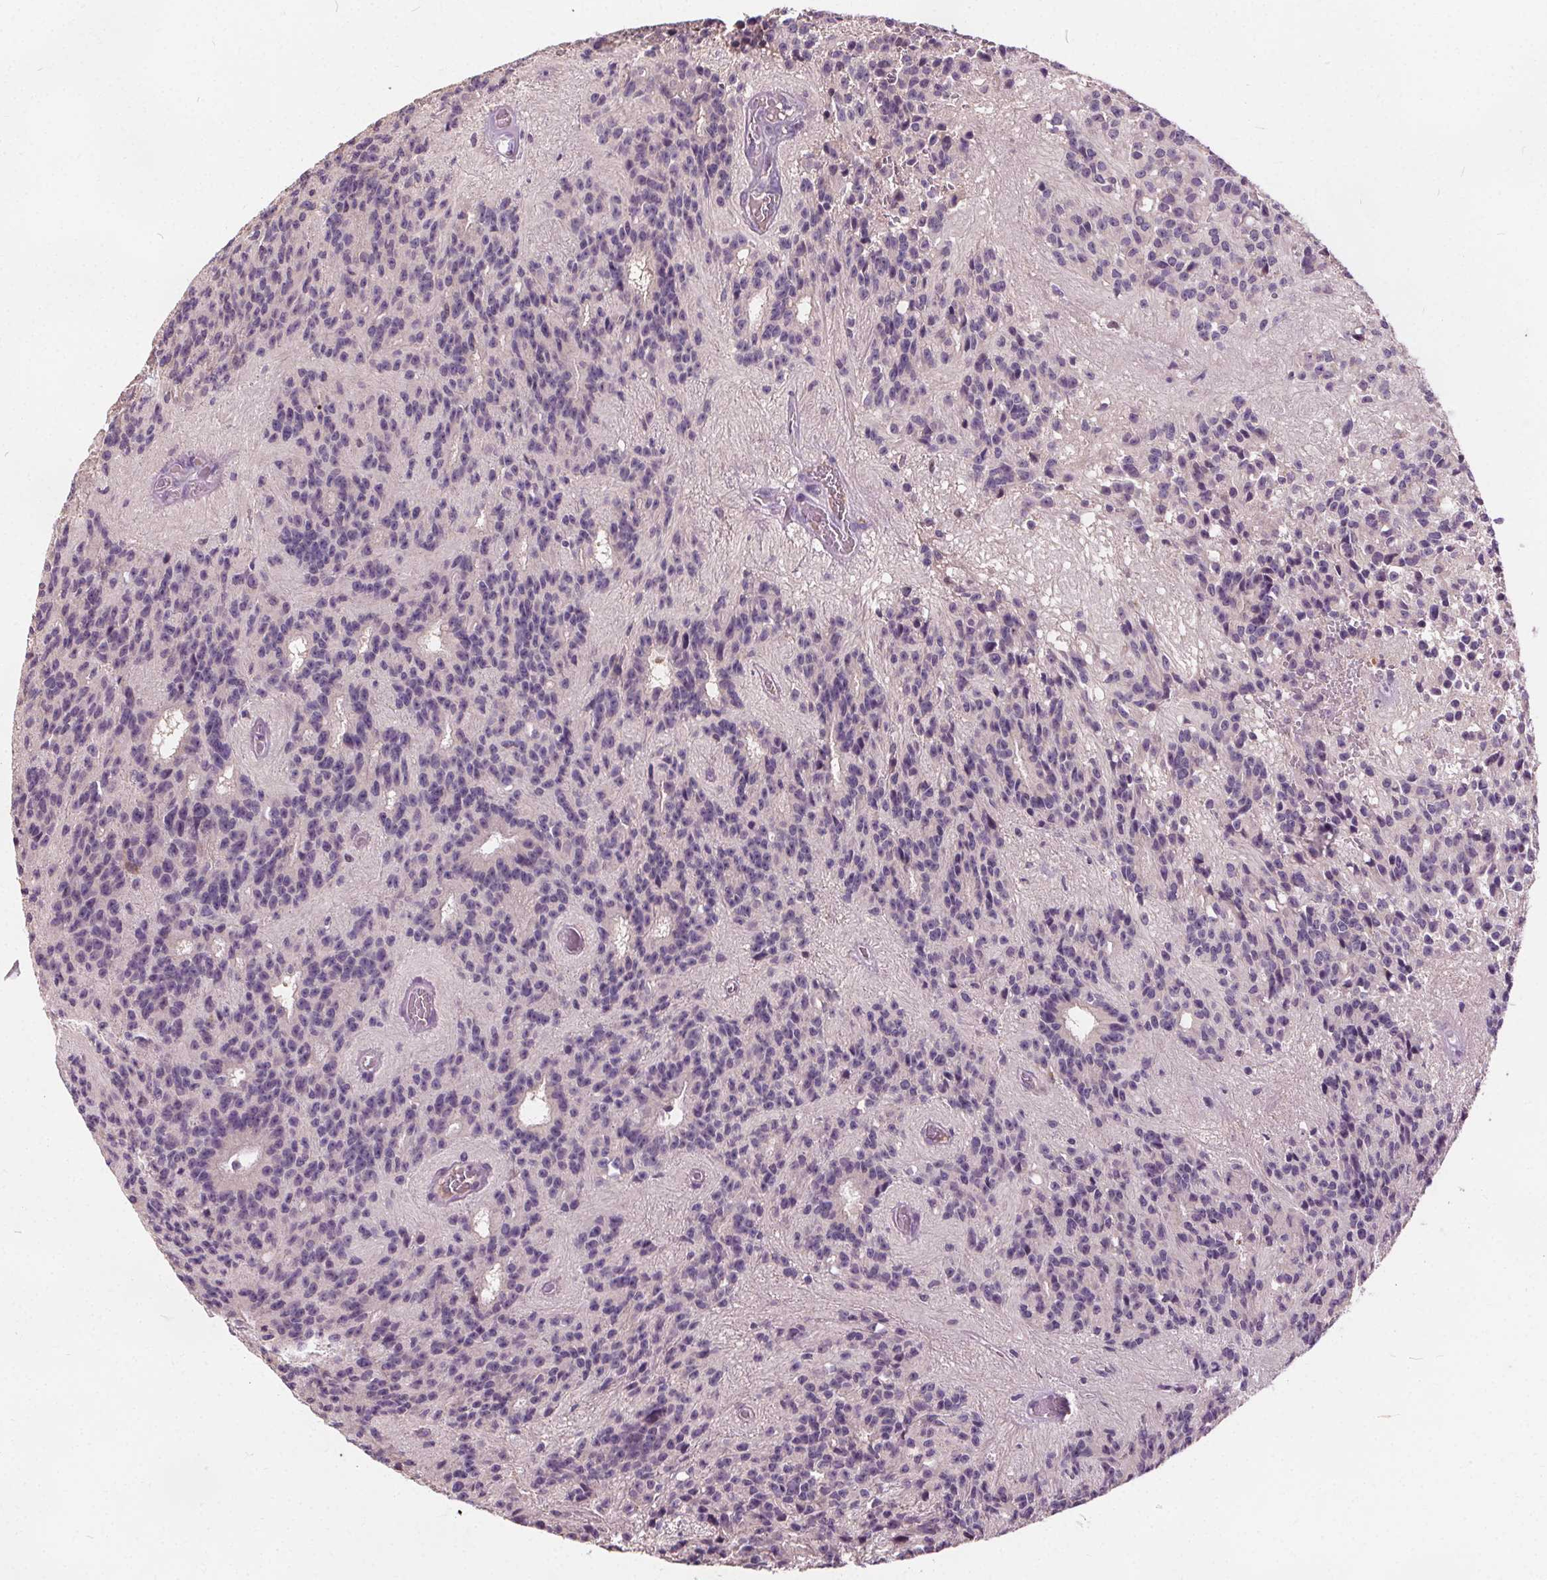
{"staining": {"intensity": "negative", "quantity": "none", "location": "none"}, "tissue": "glioma", "cell_type": "Tumor cells", "image_type": "cancer", "snomed": [{"axis": "morphology", "description": "Glioma, malignant, Low grade"}, {"axis": "topography", "description": "Brain"}], "caption": "Tumor cells show no significant protein positivity in malignant glioma (low-grade).", "gene": "ACOX2", "patient": {"sex": "male", "age": 31}}